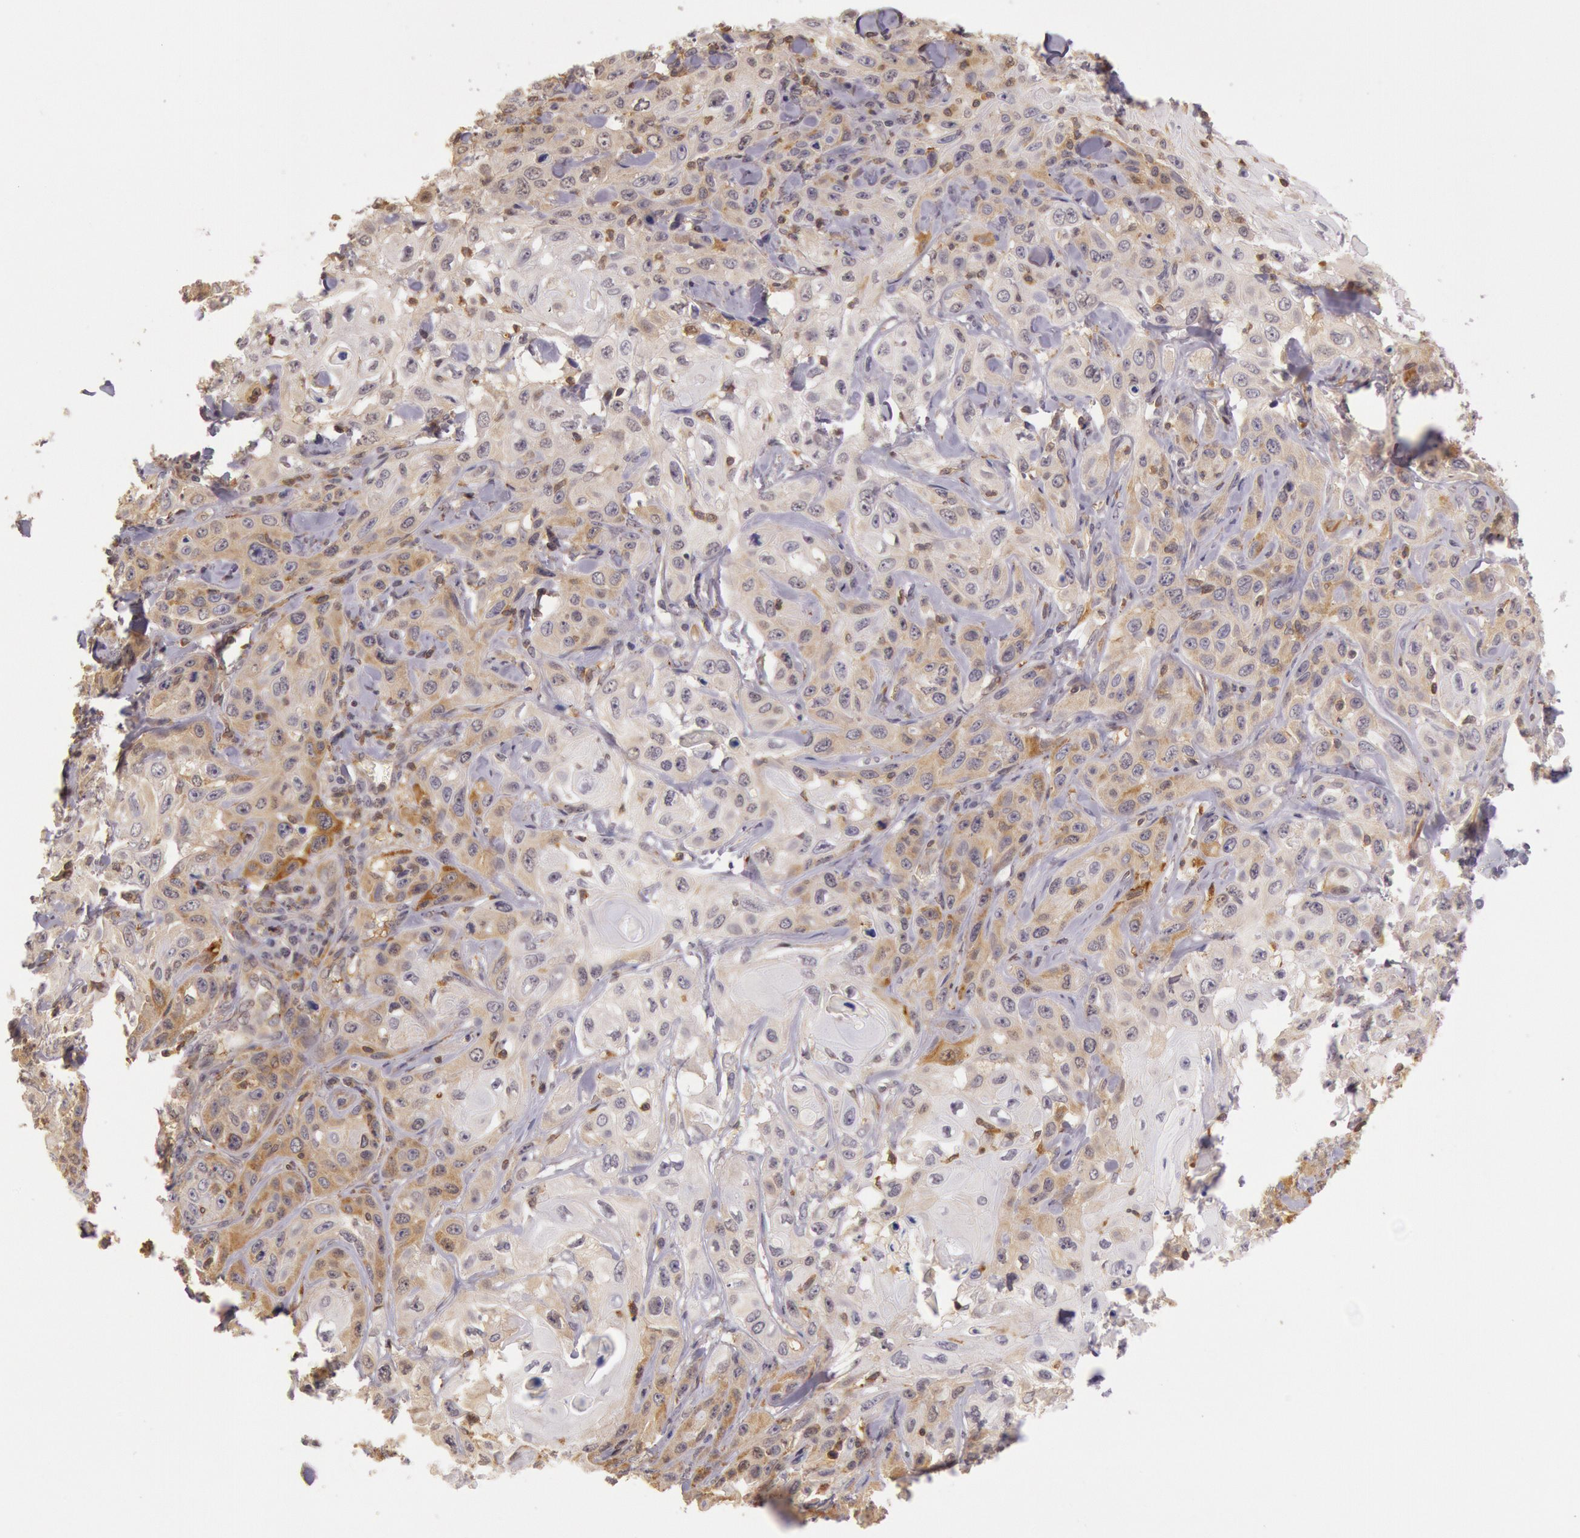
{"staining": {"intensity": "moderate", "quantity": "25%-75%", "location": "cytoplasmic/membranous"}, "tissue": "skin cancer", "cell_type": "Tumor cells", "image_type": "cancer", "snomed": [{"axis": "morphology", "description": "Squamous cell carcinoma, NOS"}, {"axis": "topography", "description": "Skin"}], "caption": "Immunohistochemical staining of human skin cancer reveals medium levels of moderate cytoplasmic/membranous positivity in approximately 25%-75% of tumor cells. (DAB (3,3'-diaminobenzidine) = brown stain, brightfield microscopy at high magnification).", "gene": "HIF1A", "patient": {"sex": "male", "age": 84}}